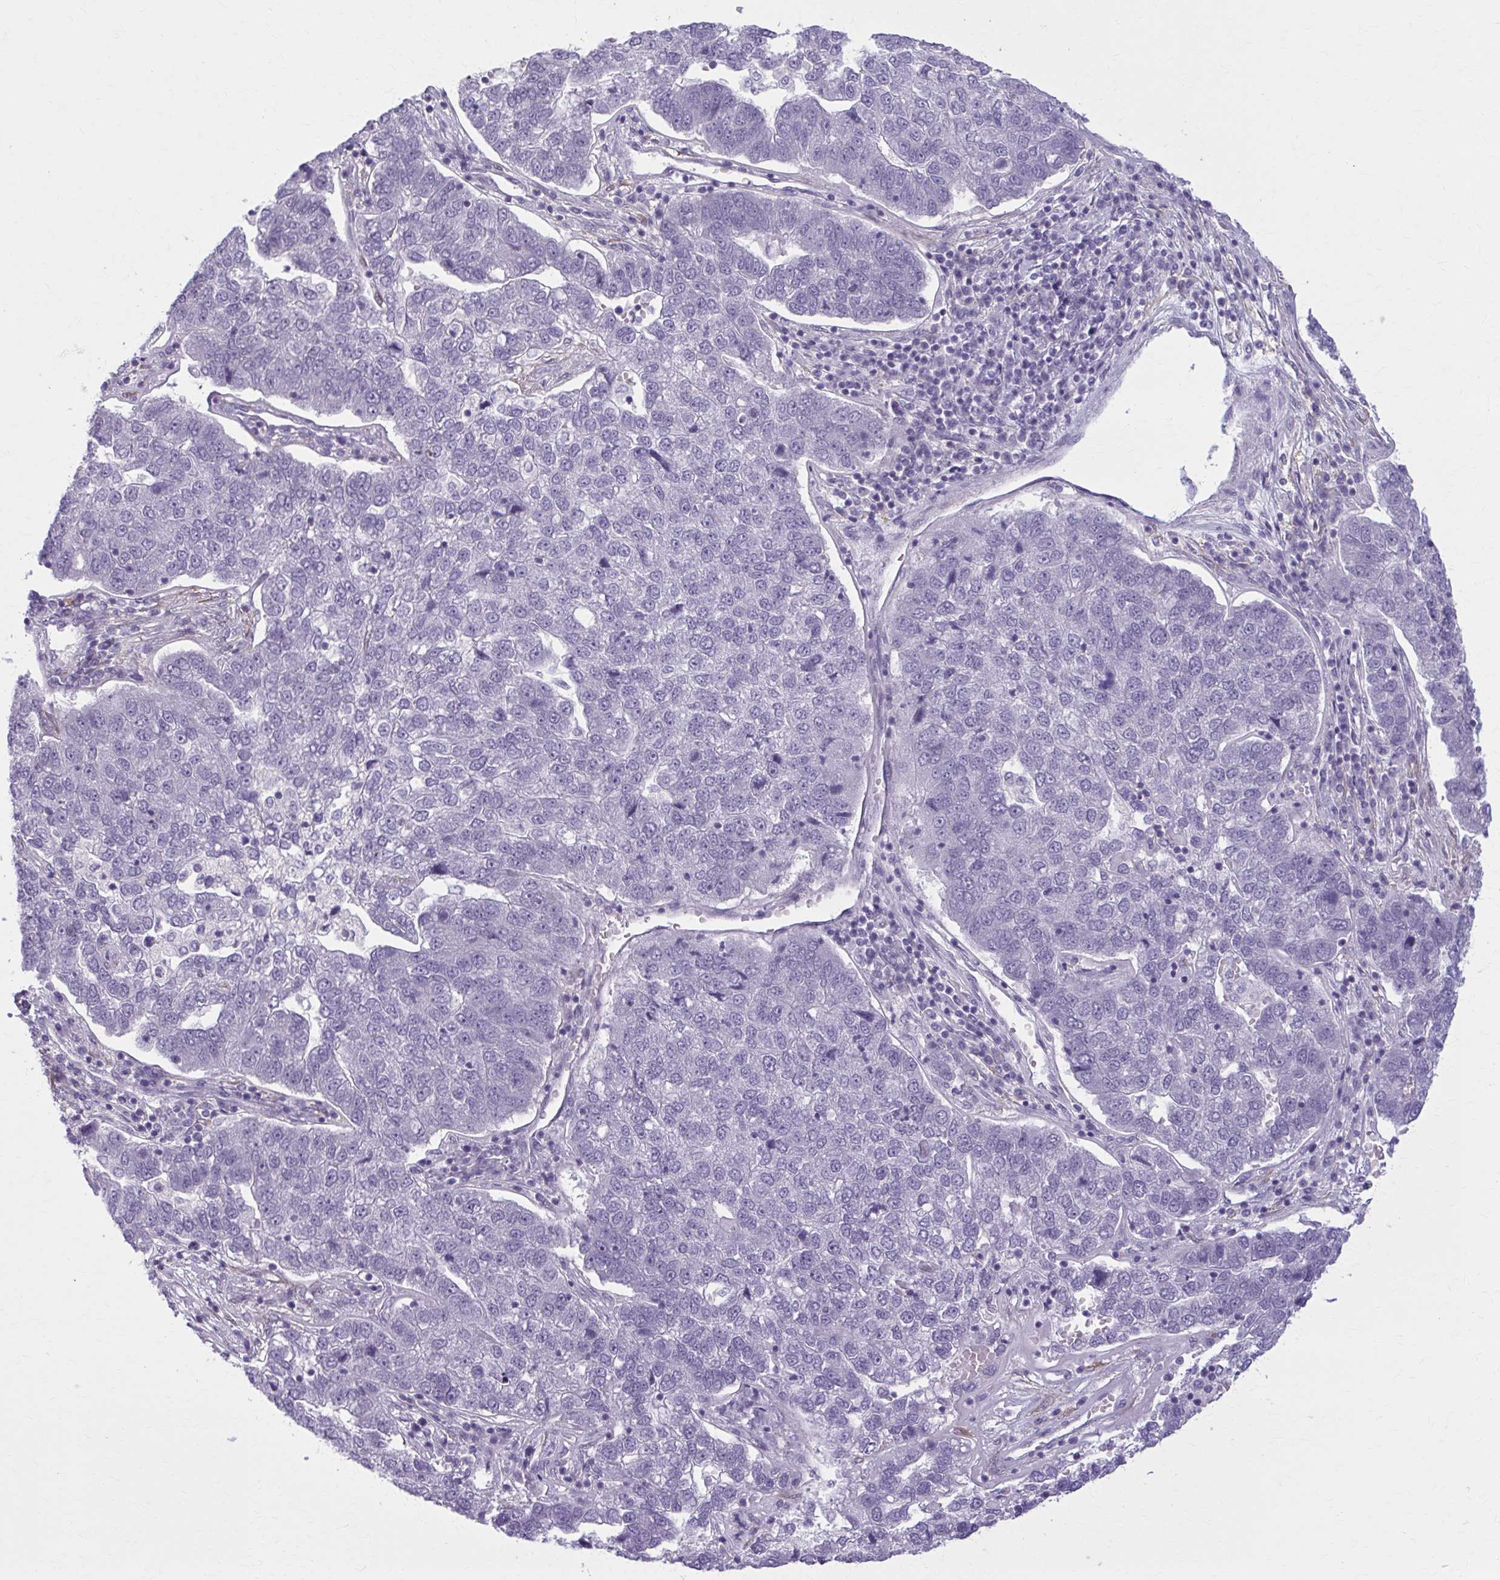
{"staining": {"intensity": "negative", "quantity": "none", "location": "none"}, "tissue": "pancreatic cancer", "cell_type": "Tumor cells", "image_type": "cancer", "snomed": [{"axis": "morphology", "description": "Adenocarcinoma, NOS"}, {"axis": "topography", "description": "Pancreas"}], "caption": "Immunohistochemical staining of pancreatic adenocarcinoma demonstrates no significant staining in tumor cells.", "gene": "NUMBL", "patient": {"sex": "female", "age": 61}}